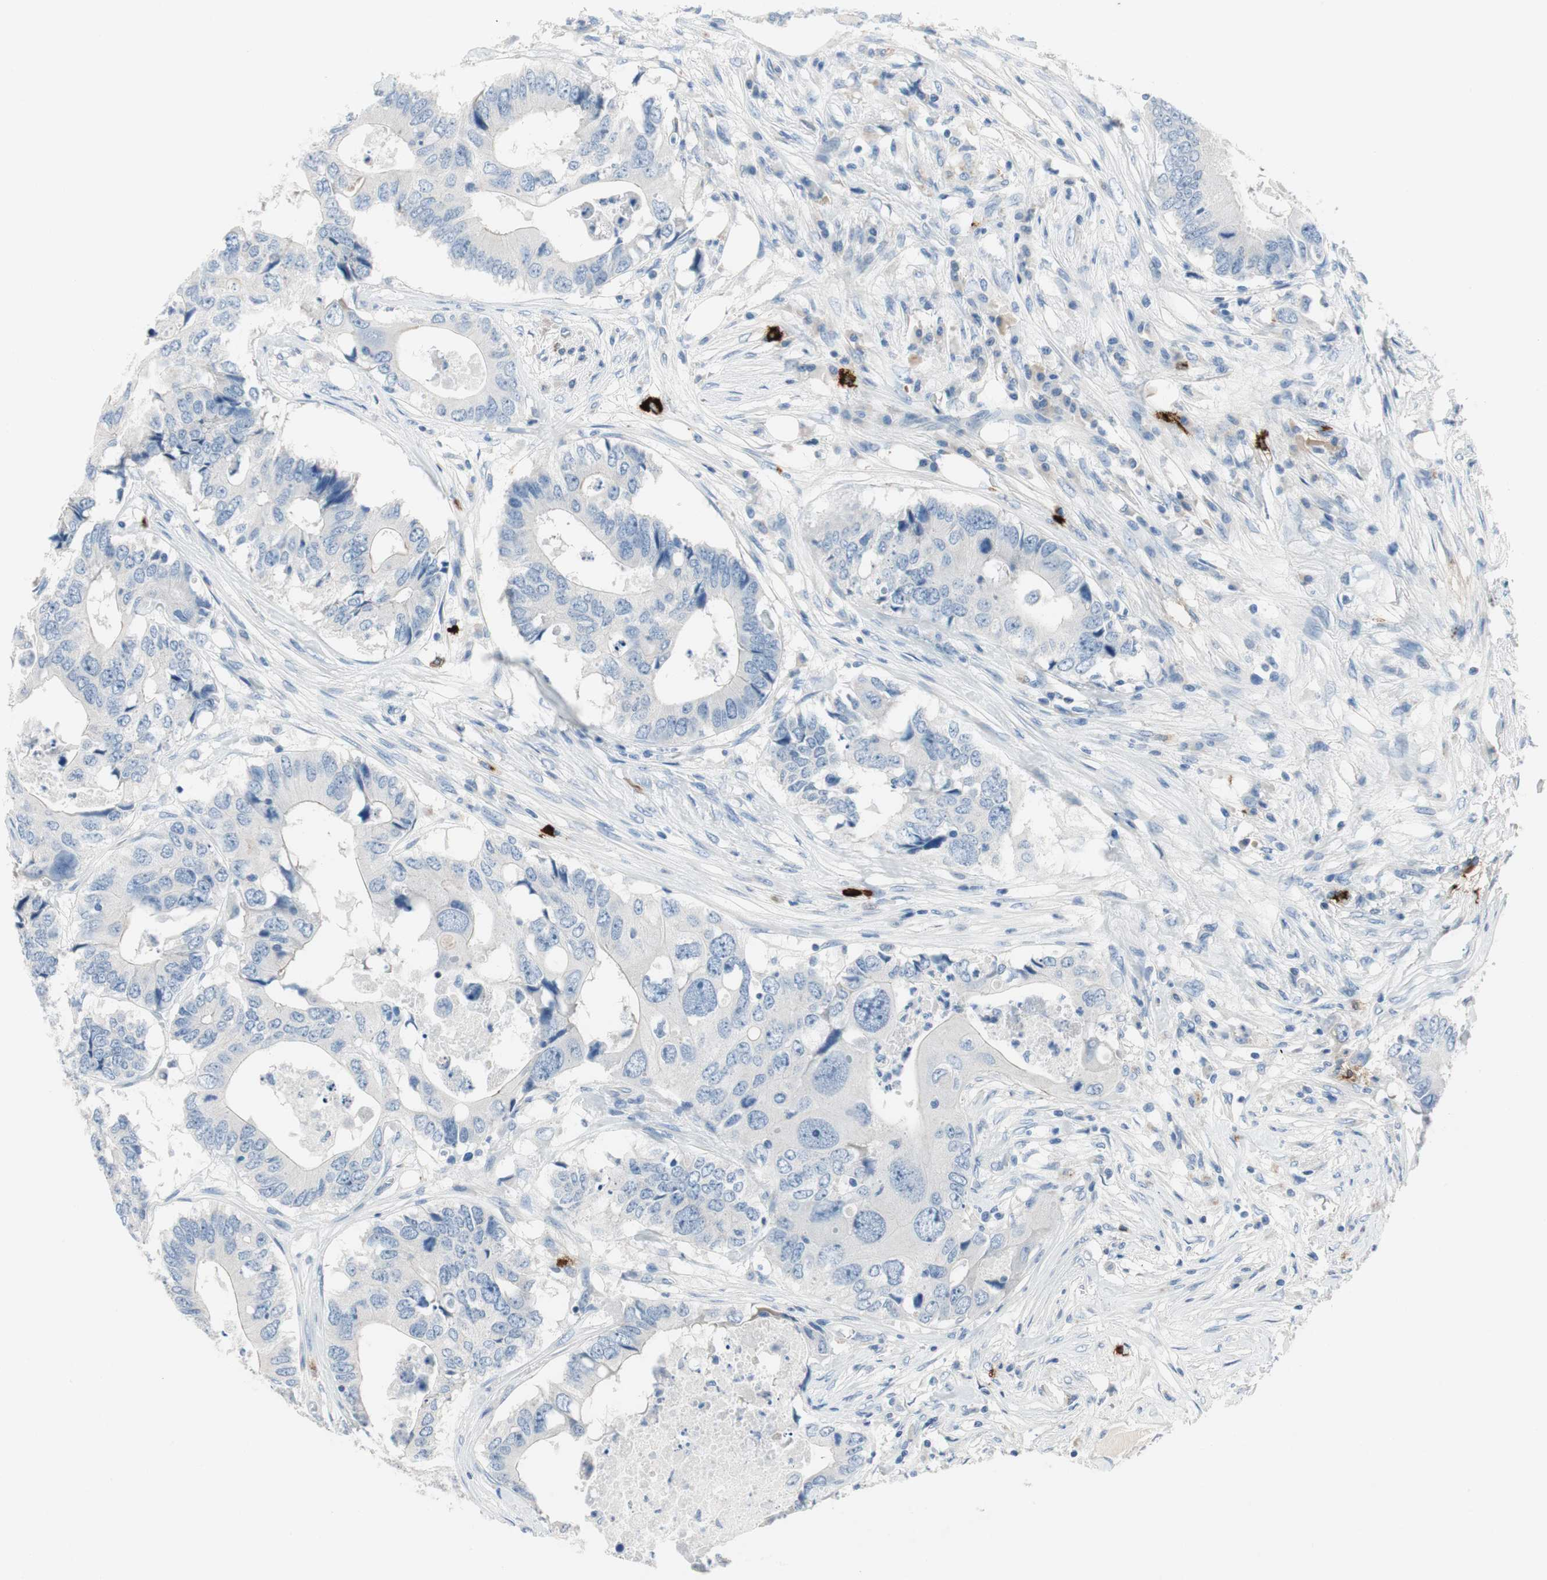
{"staining": {"intensity": "negative", "quantity": "none", "location": "none"}, "tissue": "colorectal cancer", "cell_type": "Tumor cells", "image_type": "cancer", "snomed": [{"axis": "morphology", "description": "Adenocarcinoma, NOS"}, {"axis": "topography", "description": "Colon"}], "caption": "Tumor cells show no significant protein expression in colorectal adenocarcinoma.", "gene": "CPA3", "patient": {"sex": "male", "age": 71}}